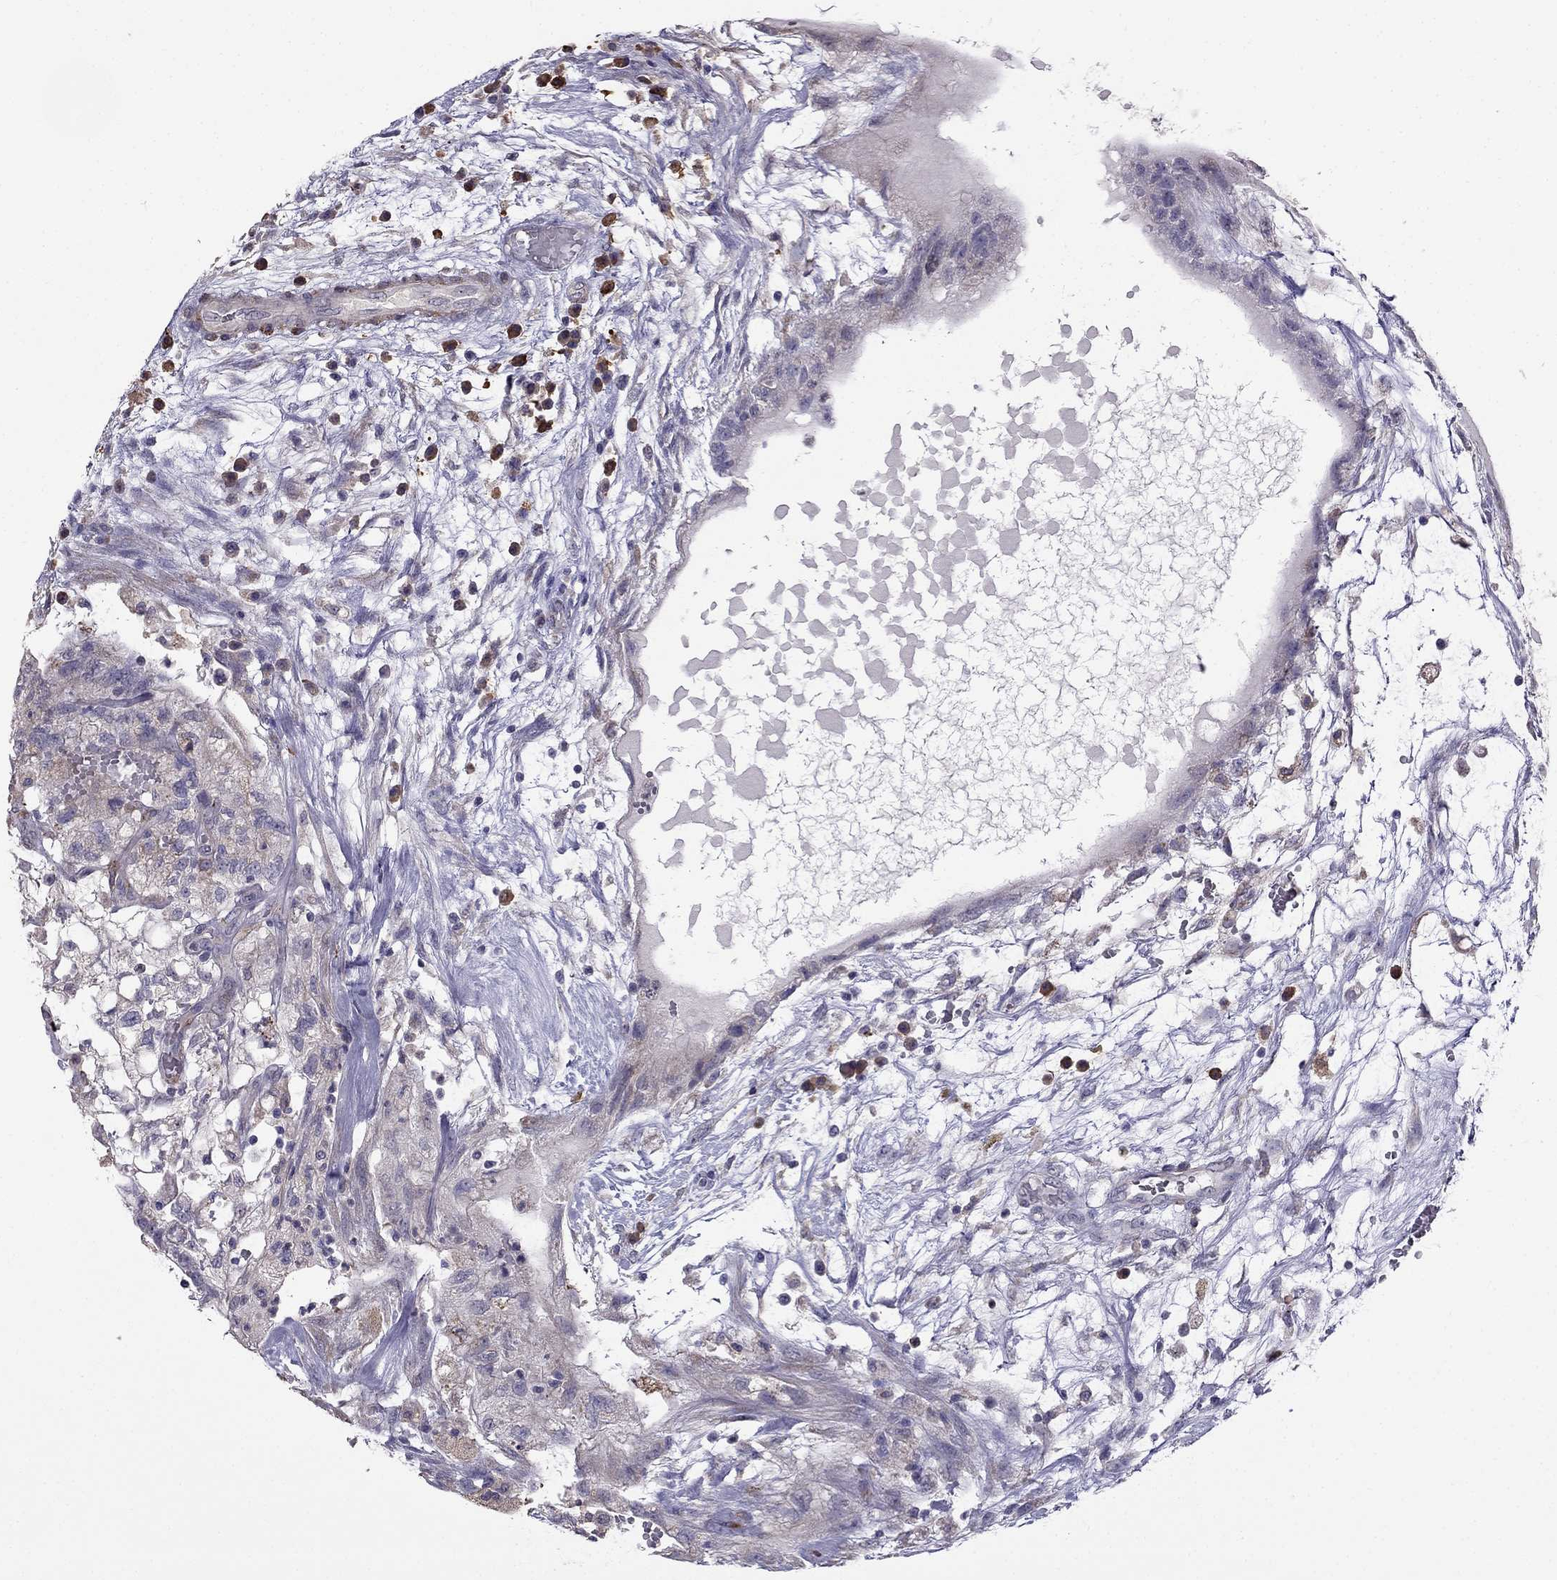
{"staining": {"intensity": "negative", "quantity": "none", "location": "none"}, "tissue": "testis cancer", "cell_type": "Tumor cells", "image_type": "cancer", "snomed": [{"axis": "morphology", "description": "Normal tissue, NOS"}, {"axis": "morphology", "description": "Carcinoma, Embryonal, NOS"}, {"axis": "topography", "description": "Testis"}, {"axis": "topography", "description": "Epididymis"}], "caption": "Immunohistochemistry (IHC) micrograph of neoplastic tissue: testis embryonal carcinoma stained with DAB (3,3'-diaminobenzidine) reveals no significant protein expression in tumor cells.", "gene": "CDH9", "patient": {"sex": "male", "age": 32}}